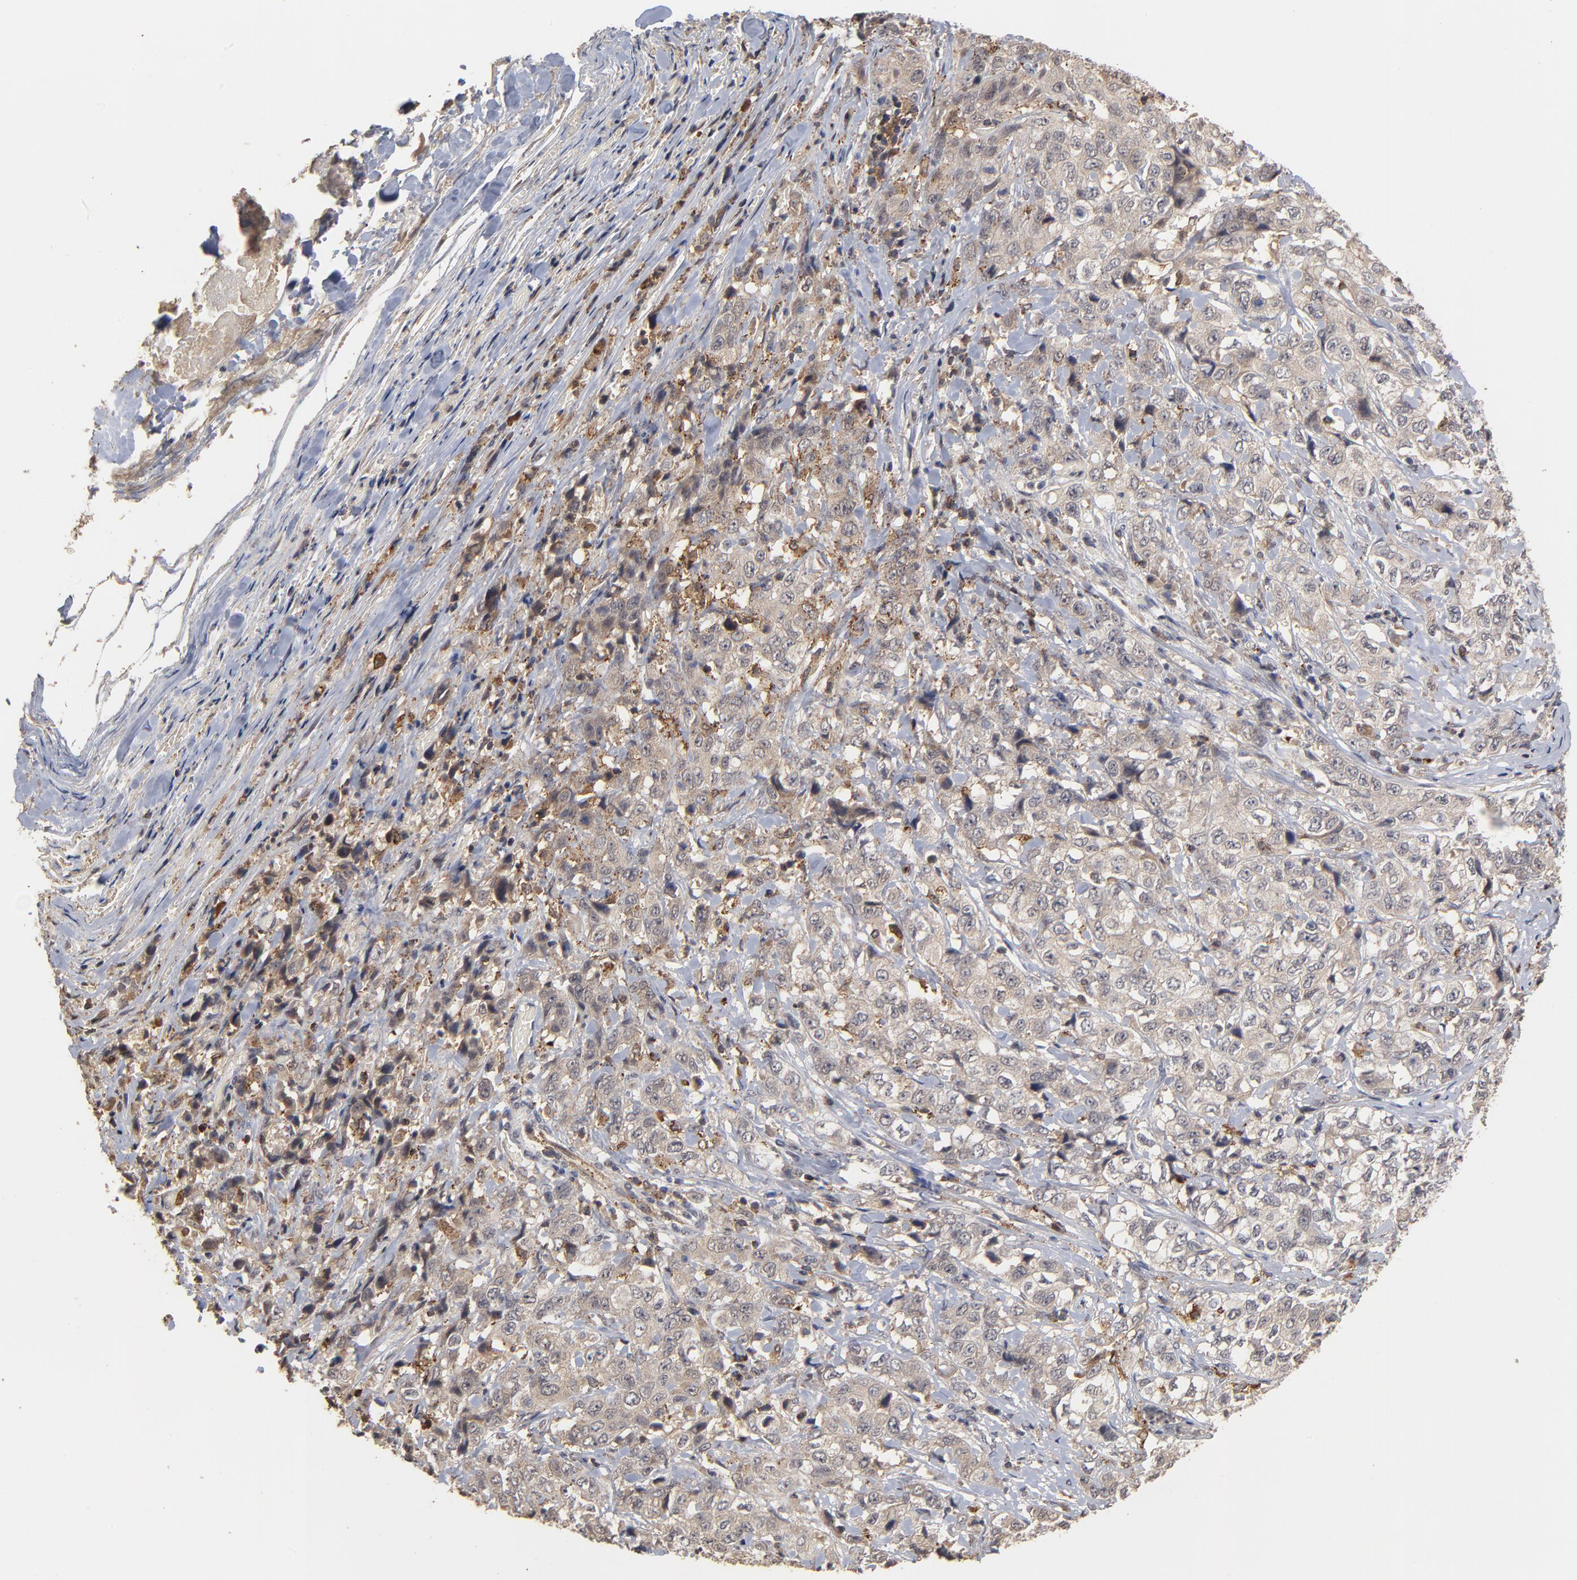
{"staining": {"intensity": "weak", "quantity": "25%-75%", "location": "cytoplasmic/membranous"}, "tissue": "stomach cancer", "cell_type": "Tumor cells", "image_type": "cancer", "snomed": [{"axis": "morphology", "description": "Adenocarcinoma, NOS"}, {"axis": "topography", "description": "Stomach"}], "caption": "Adenocarcinoma (stomach) was stained to show a protein in brown. There is low levels of weak cytoplasmic/membranous staining in approximately 25%-75% of tumor cells. The staining was performed using DAB (3,3'-diaminobenzidine) to visualize the protein expression in brown, while the nuclei were stained in blue with hematoxylin (Magnification: 20x).", "gene": "ASB8", "patient": {"sex": "male", "age": 48}}